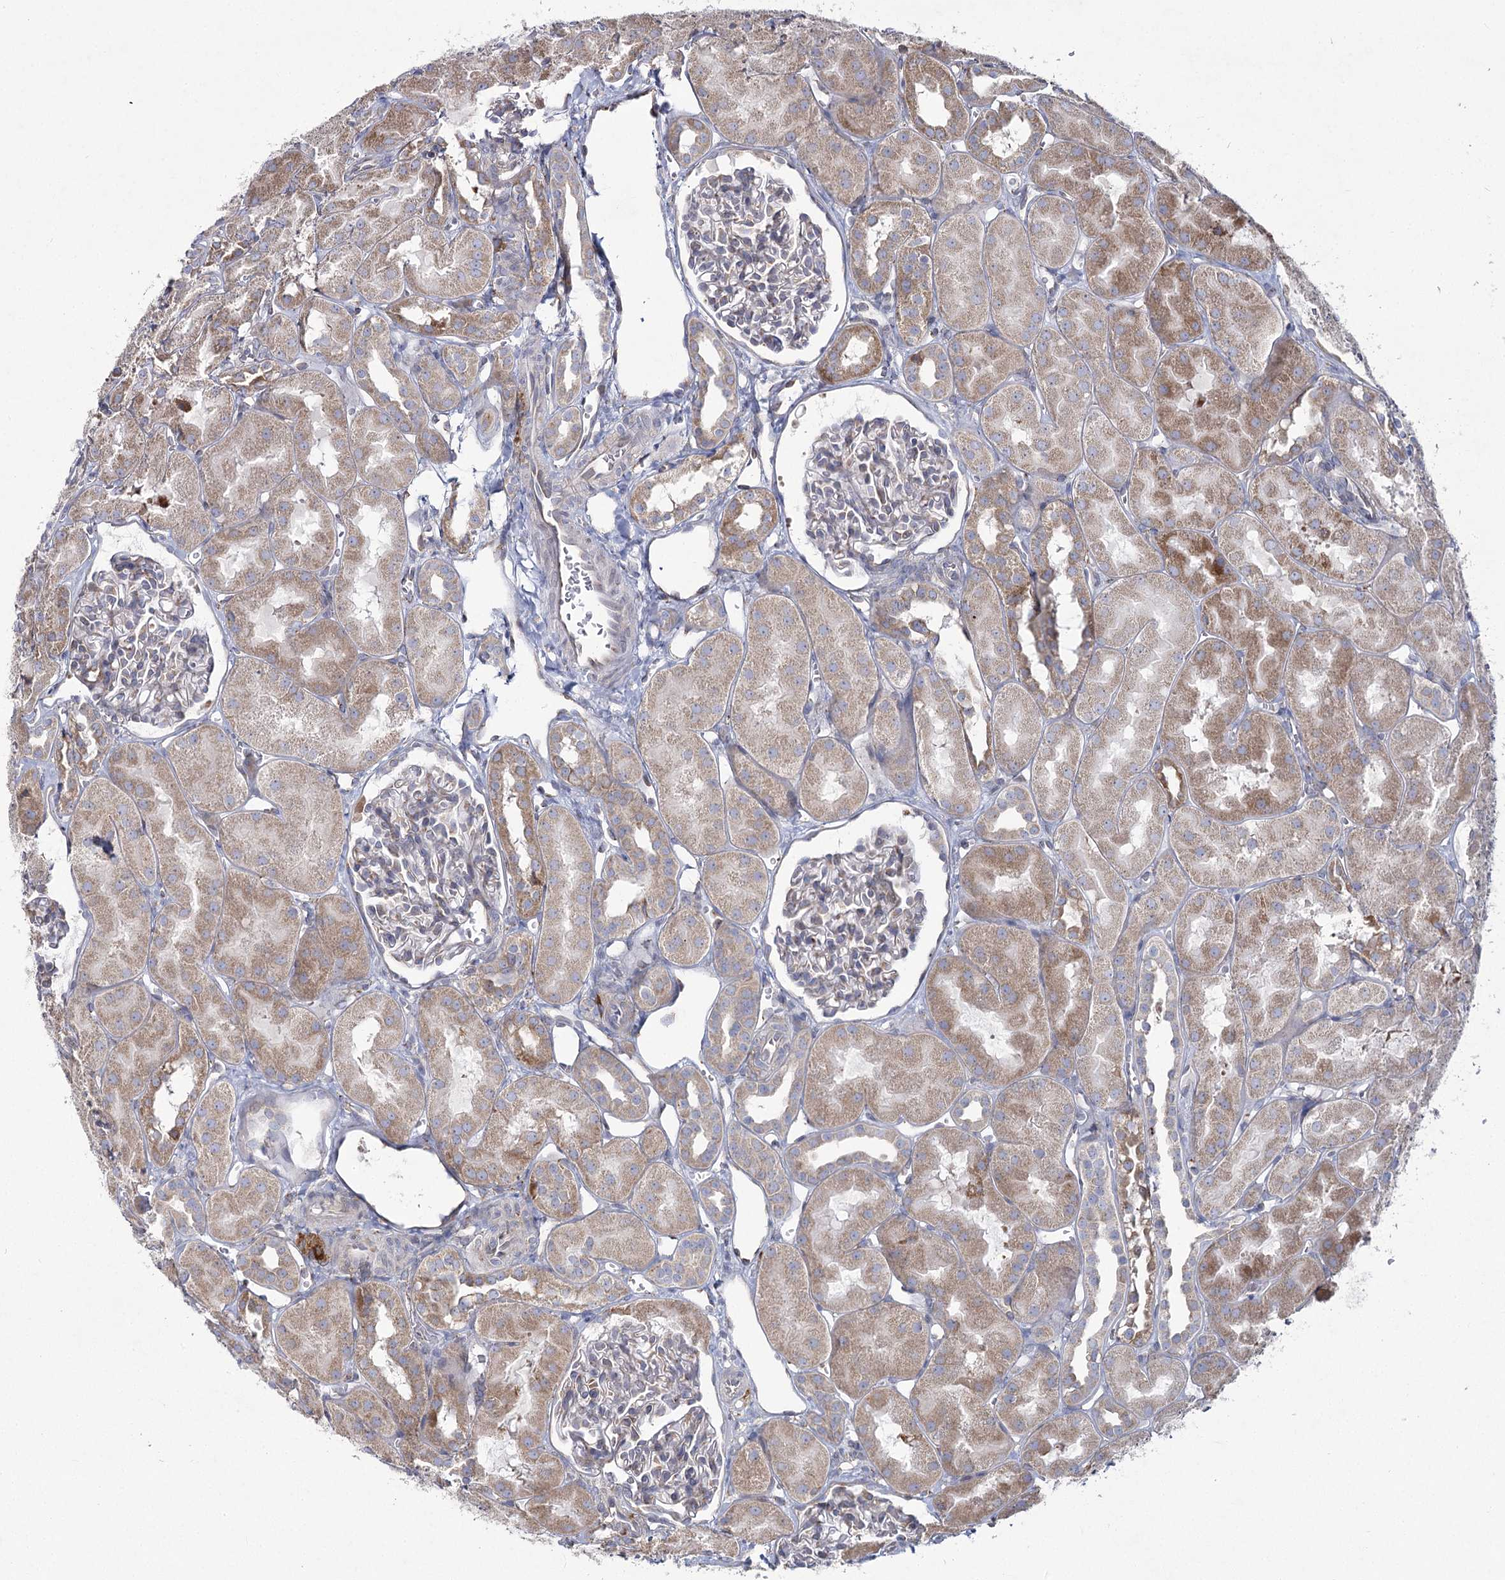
{"staining": {"intensity": "weak", "quantity": "25%-75%", "location": "cytoplasmic/membranous"}, "tissue": "kidney", "cell_type": "Cells in glomeruli", "image_type": "normal", "snomed": [{"axis": "morphology", "description": "Normal tissue, NOS"}, {"axis": "topography", "description": "Kidney"}, {"axis": "topography", "description": "Urinary bladder"}], "caption": "Weak cytoplasmic/membranous staining for a protein is present in about 25%-75% of cells in glomeruli of normal kidney using IHC.", "gene": "NHLRC2", "patient": {"sex": "male", "age": 16}}